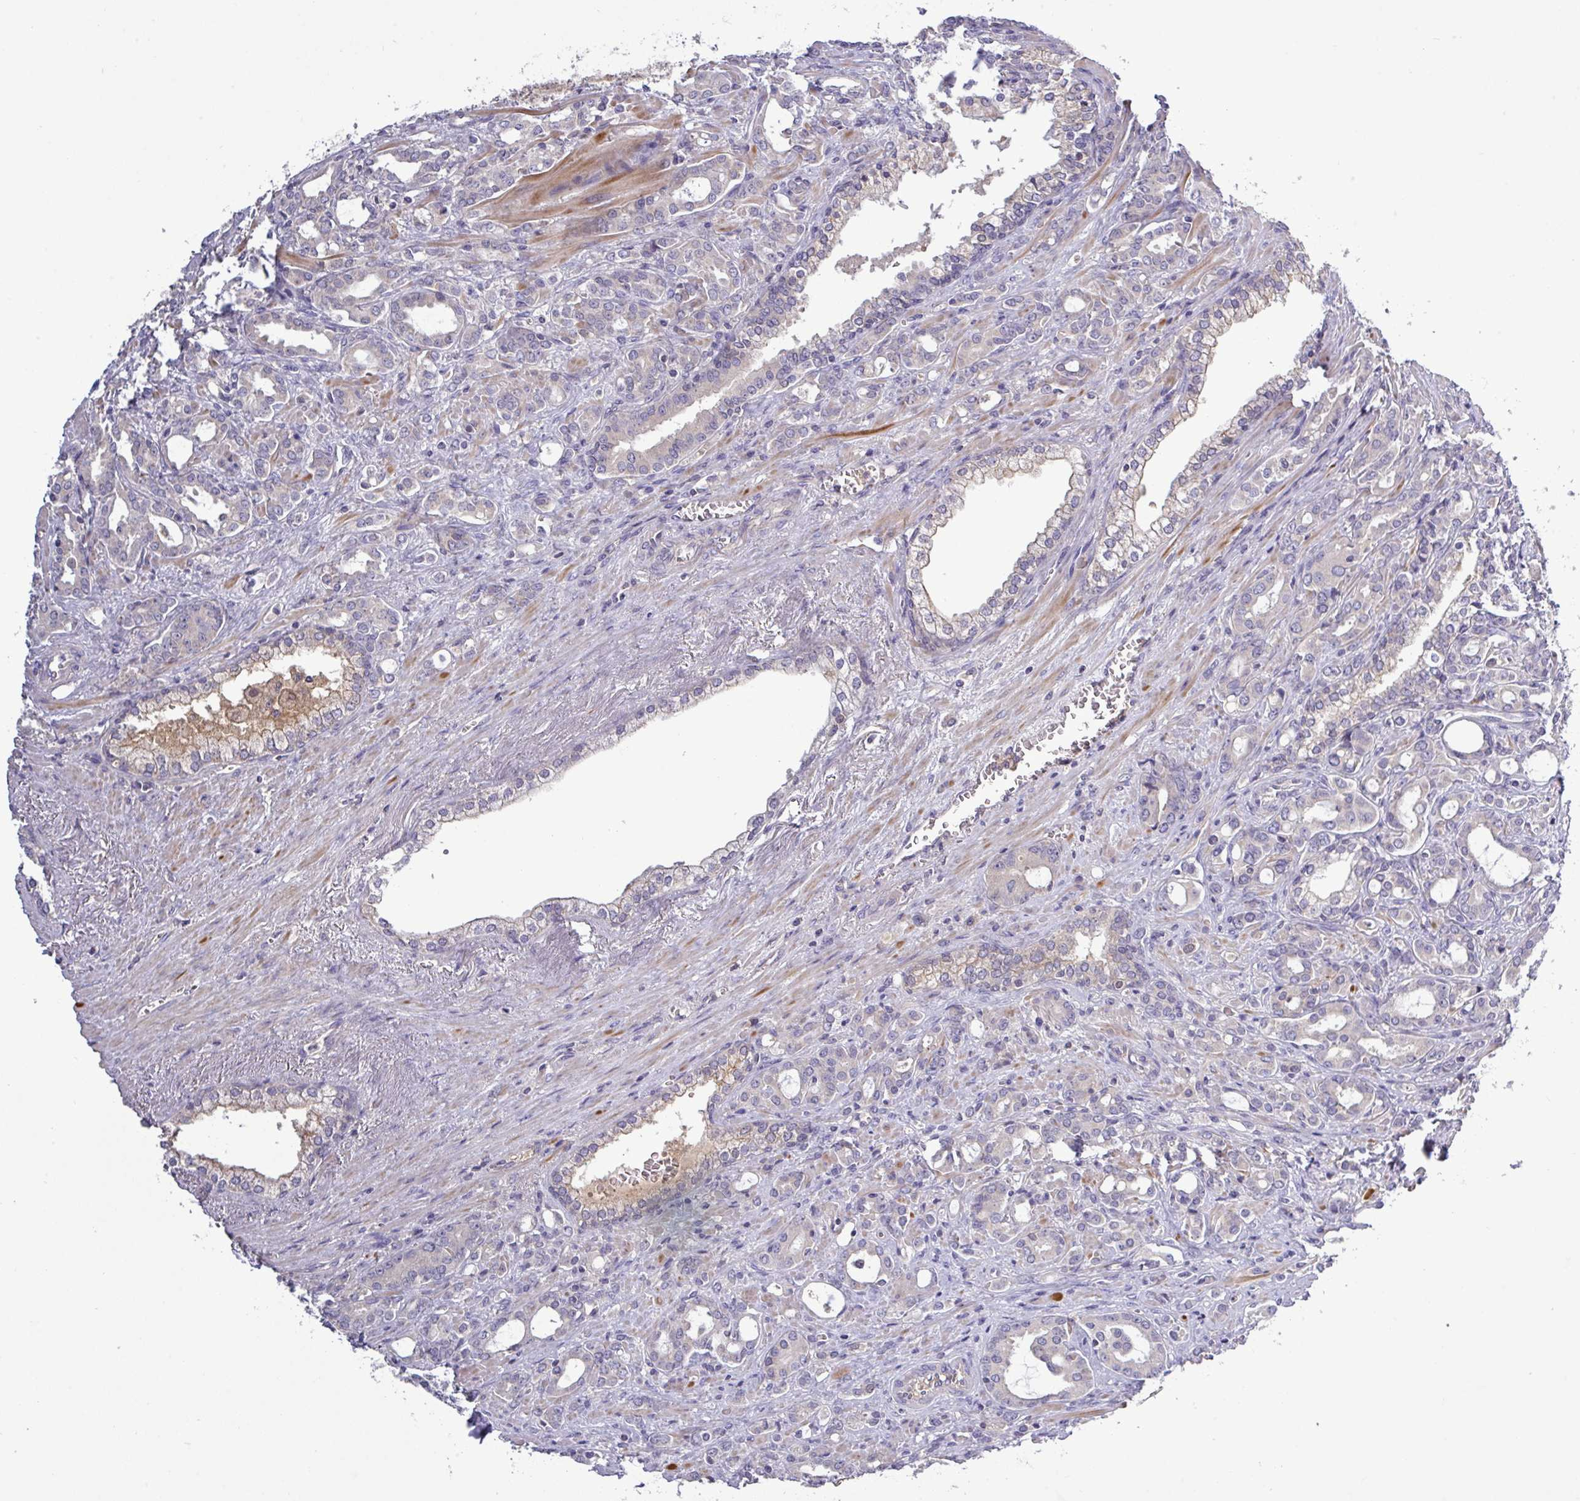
{"staining": {"intensity": "weak", "quantity": "25%-75%", "location": "cytoplasmic/membranous"}, "tissue": "prostate cancer", "cell_type": "Tumor cells", "image_type": "cancer", "snomed": [{"axis": "morphology", "description": "Adenocarcinoma, High grade"}, {"axis": "topography", "description": "Prostate"}], "caption": "Tumor cells show low levels of weak cytoplasmic/membranous staining in approximately 25%-75% of cells in prostate high-grade adenocarcinoma.", "gene": "TMEM62", "patient": {"sex": "male", "age": 72}}